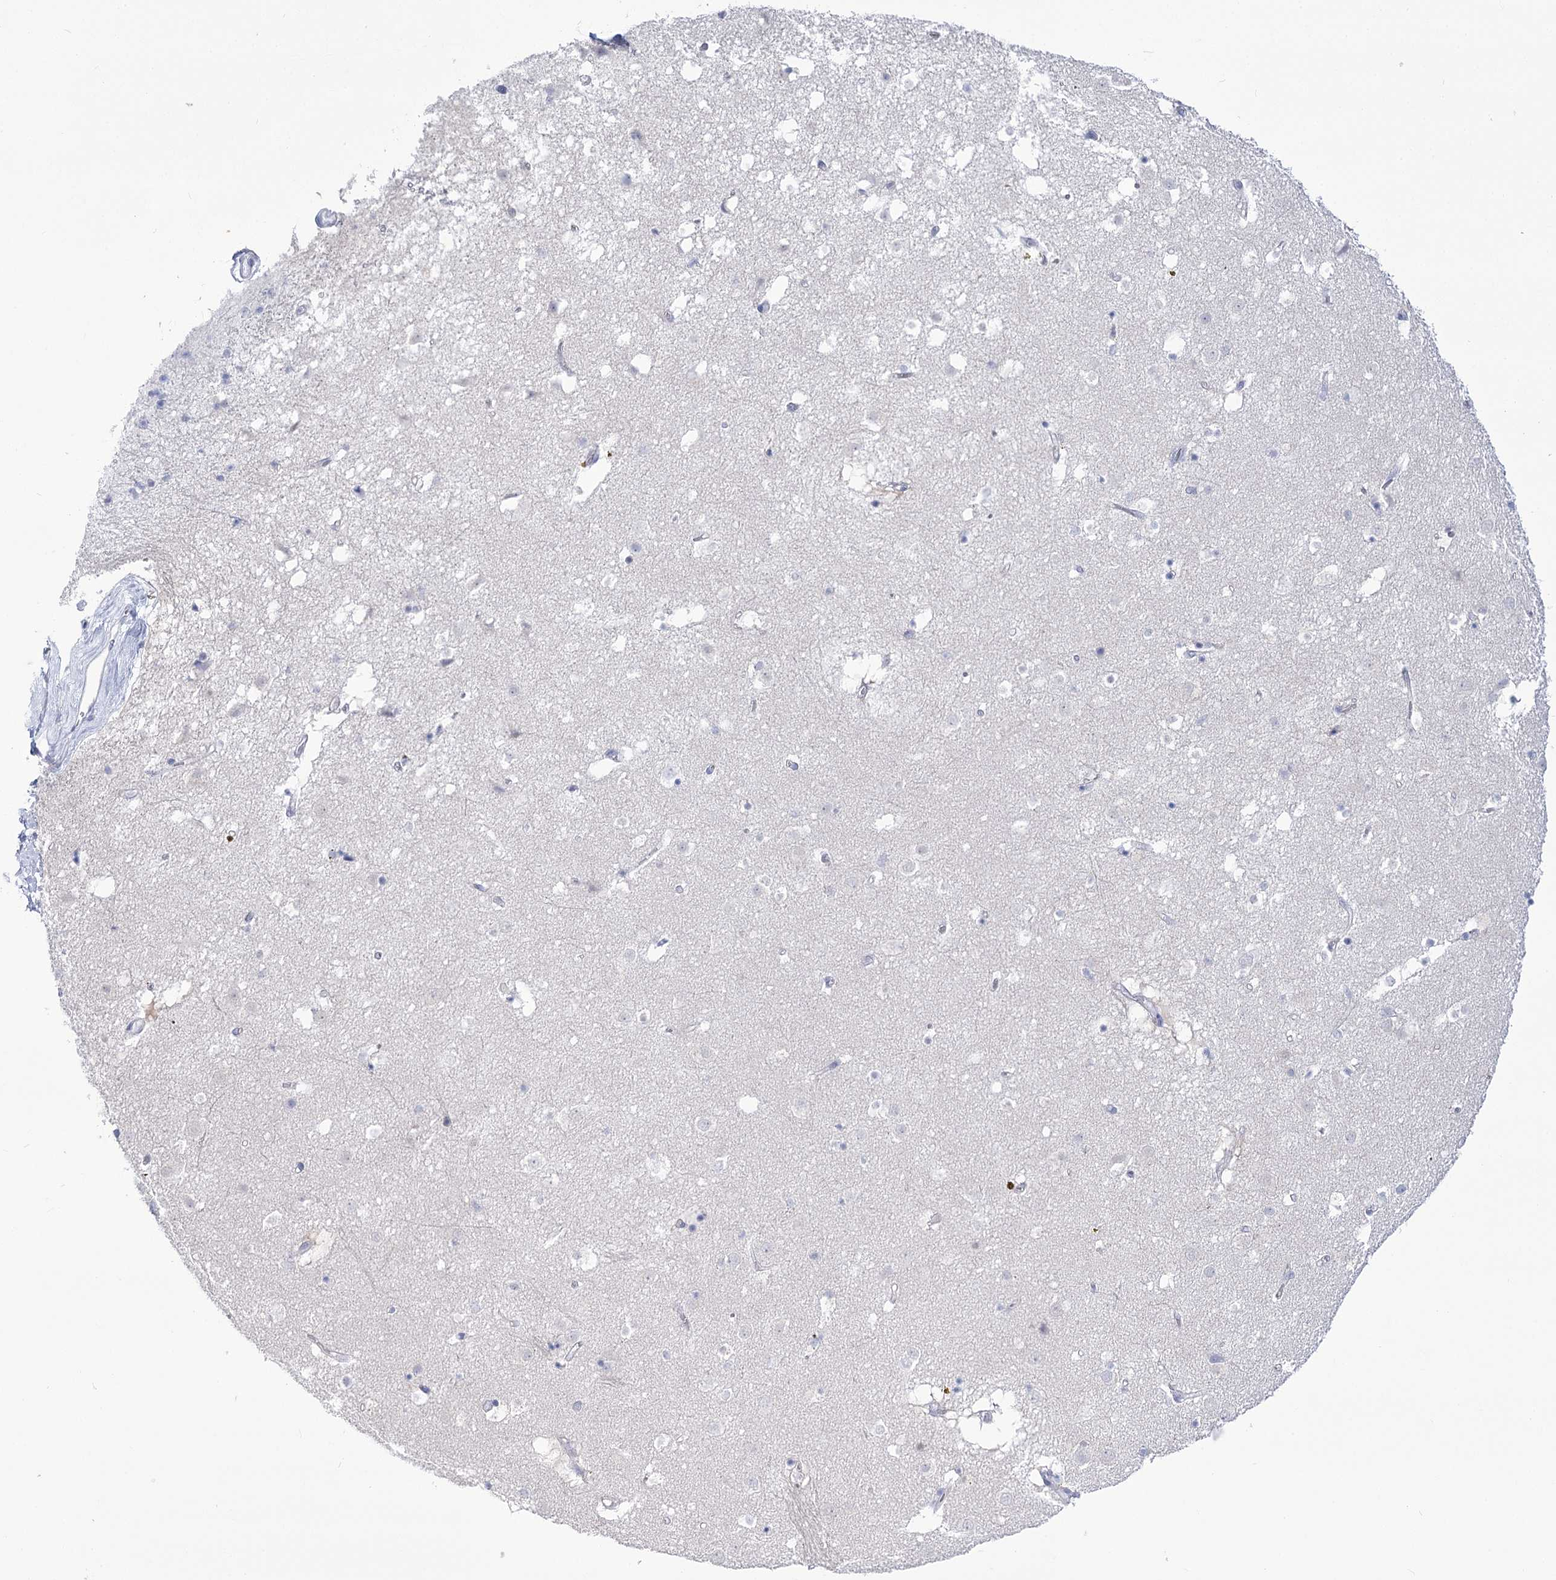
{"staining": {"intensity": "negative", "quantity": "none", "location": "none"}, "tissue": "caudate", "cell_type": "Glial cells", "image_type": "normal", "snomed": [{"axis": "morphology", "description": "Normal tissue, NOS"}, {"axis": "topography", "description": "Lateral ventricle wall"}], "caption": "The IHC micrograph has no significant positivity in glial cells of caudate. (DAB IHC, high magnification).", "gene": "UBA6", "patient": {"sex": "male", "age": 70}}